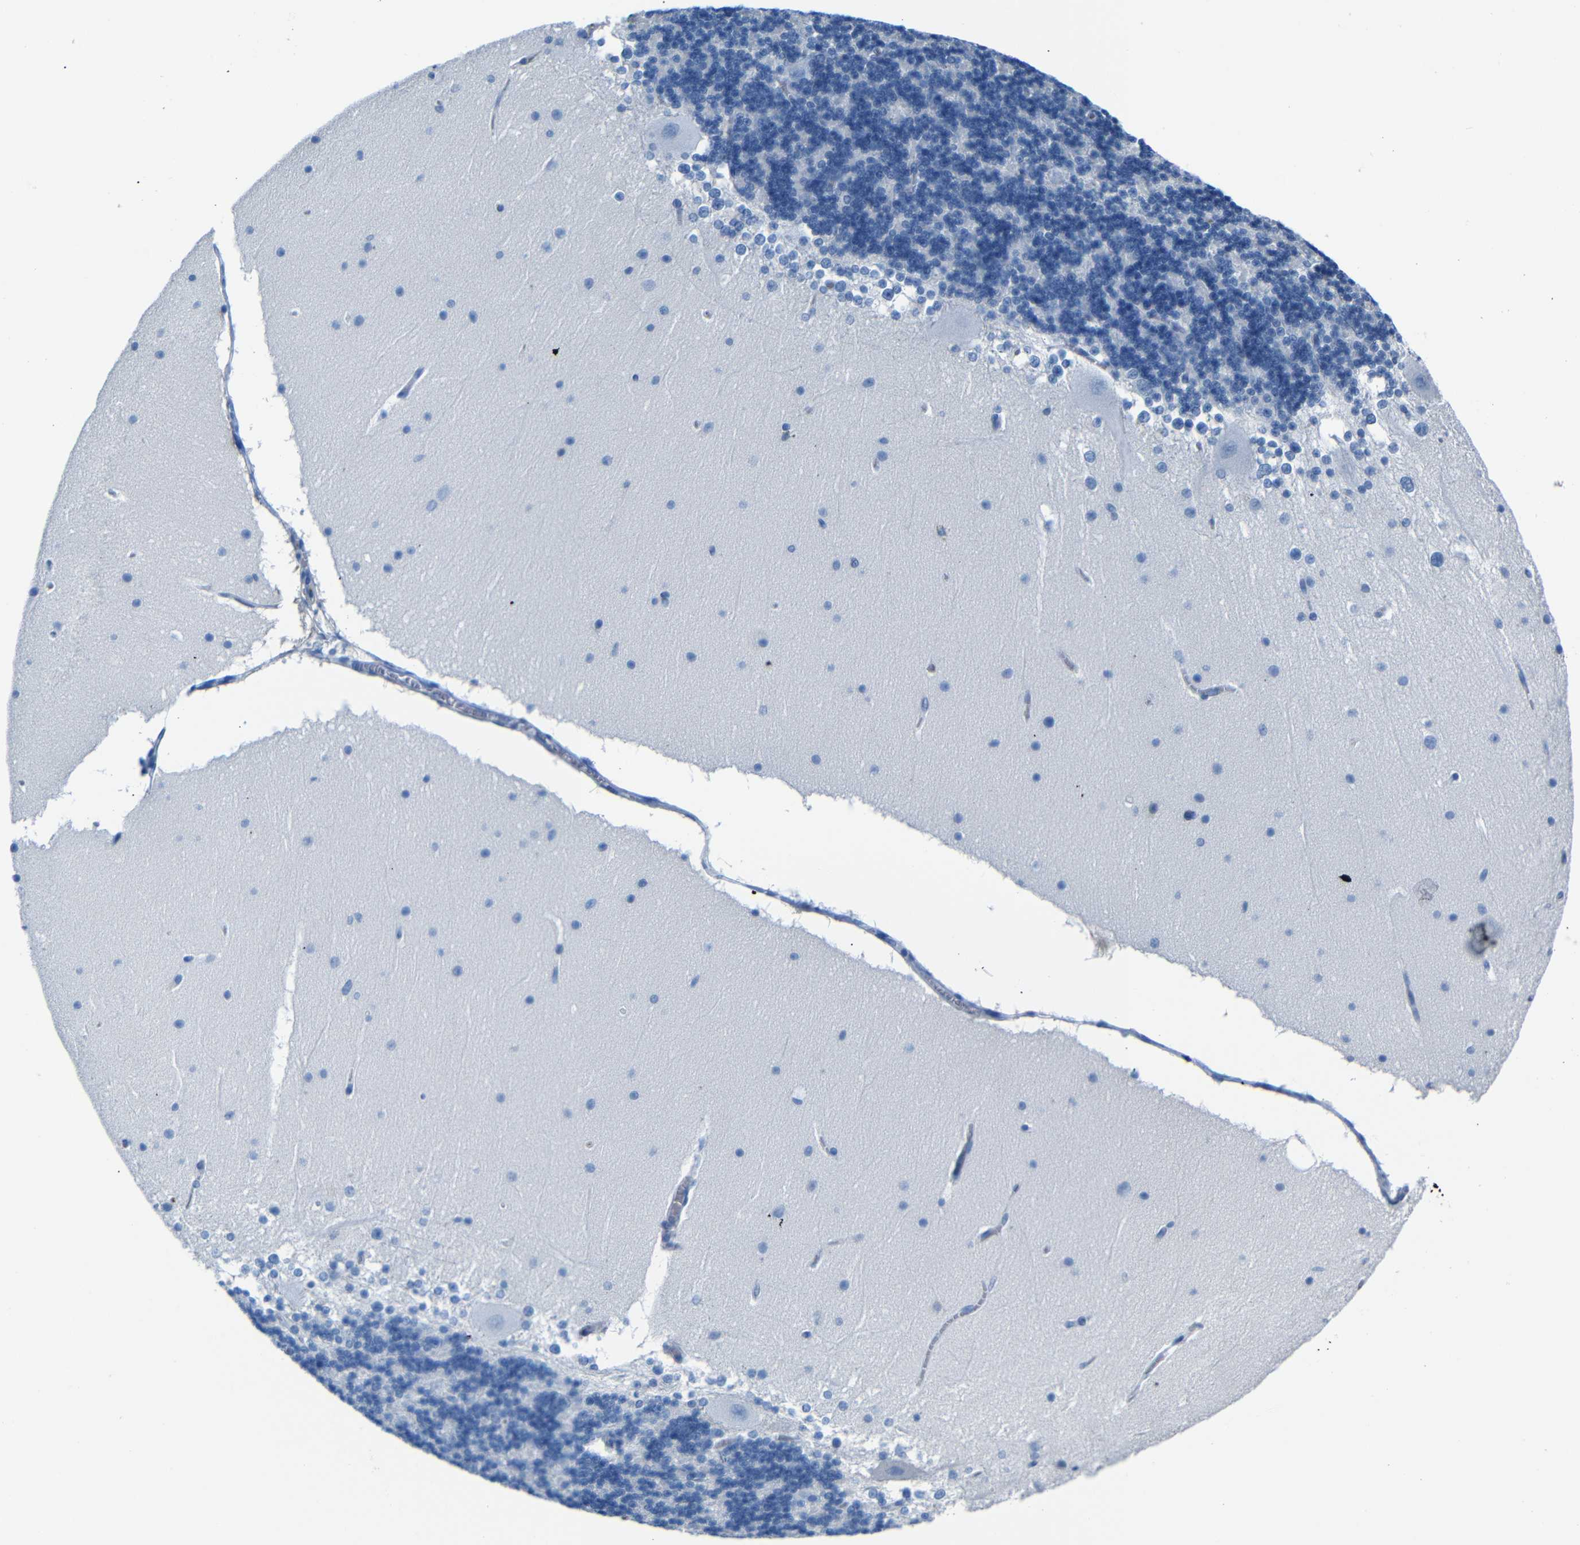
{"staining": {"intensity": "negative", "quantity": "none", "location": "none"}, "tissue": "cerebellum", "cell_type": "Cells in granular layer", "image_type": "normal", "snomed": [{"axis": "morphology", "description": "Normal tissue, NOS"}, {"axis": "topography", "description": "Cerebellum"}], "caption": "This is an immunohistochemistry (IHC) photomicrograph of benign cerebellum. There is no staining in cells in granular layer.", "gene": "SERPINA1", "patient": {"sex": "female", "age": 19}}